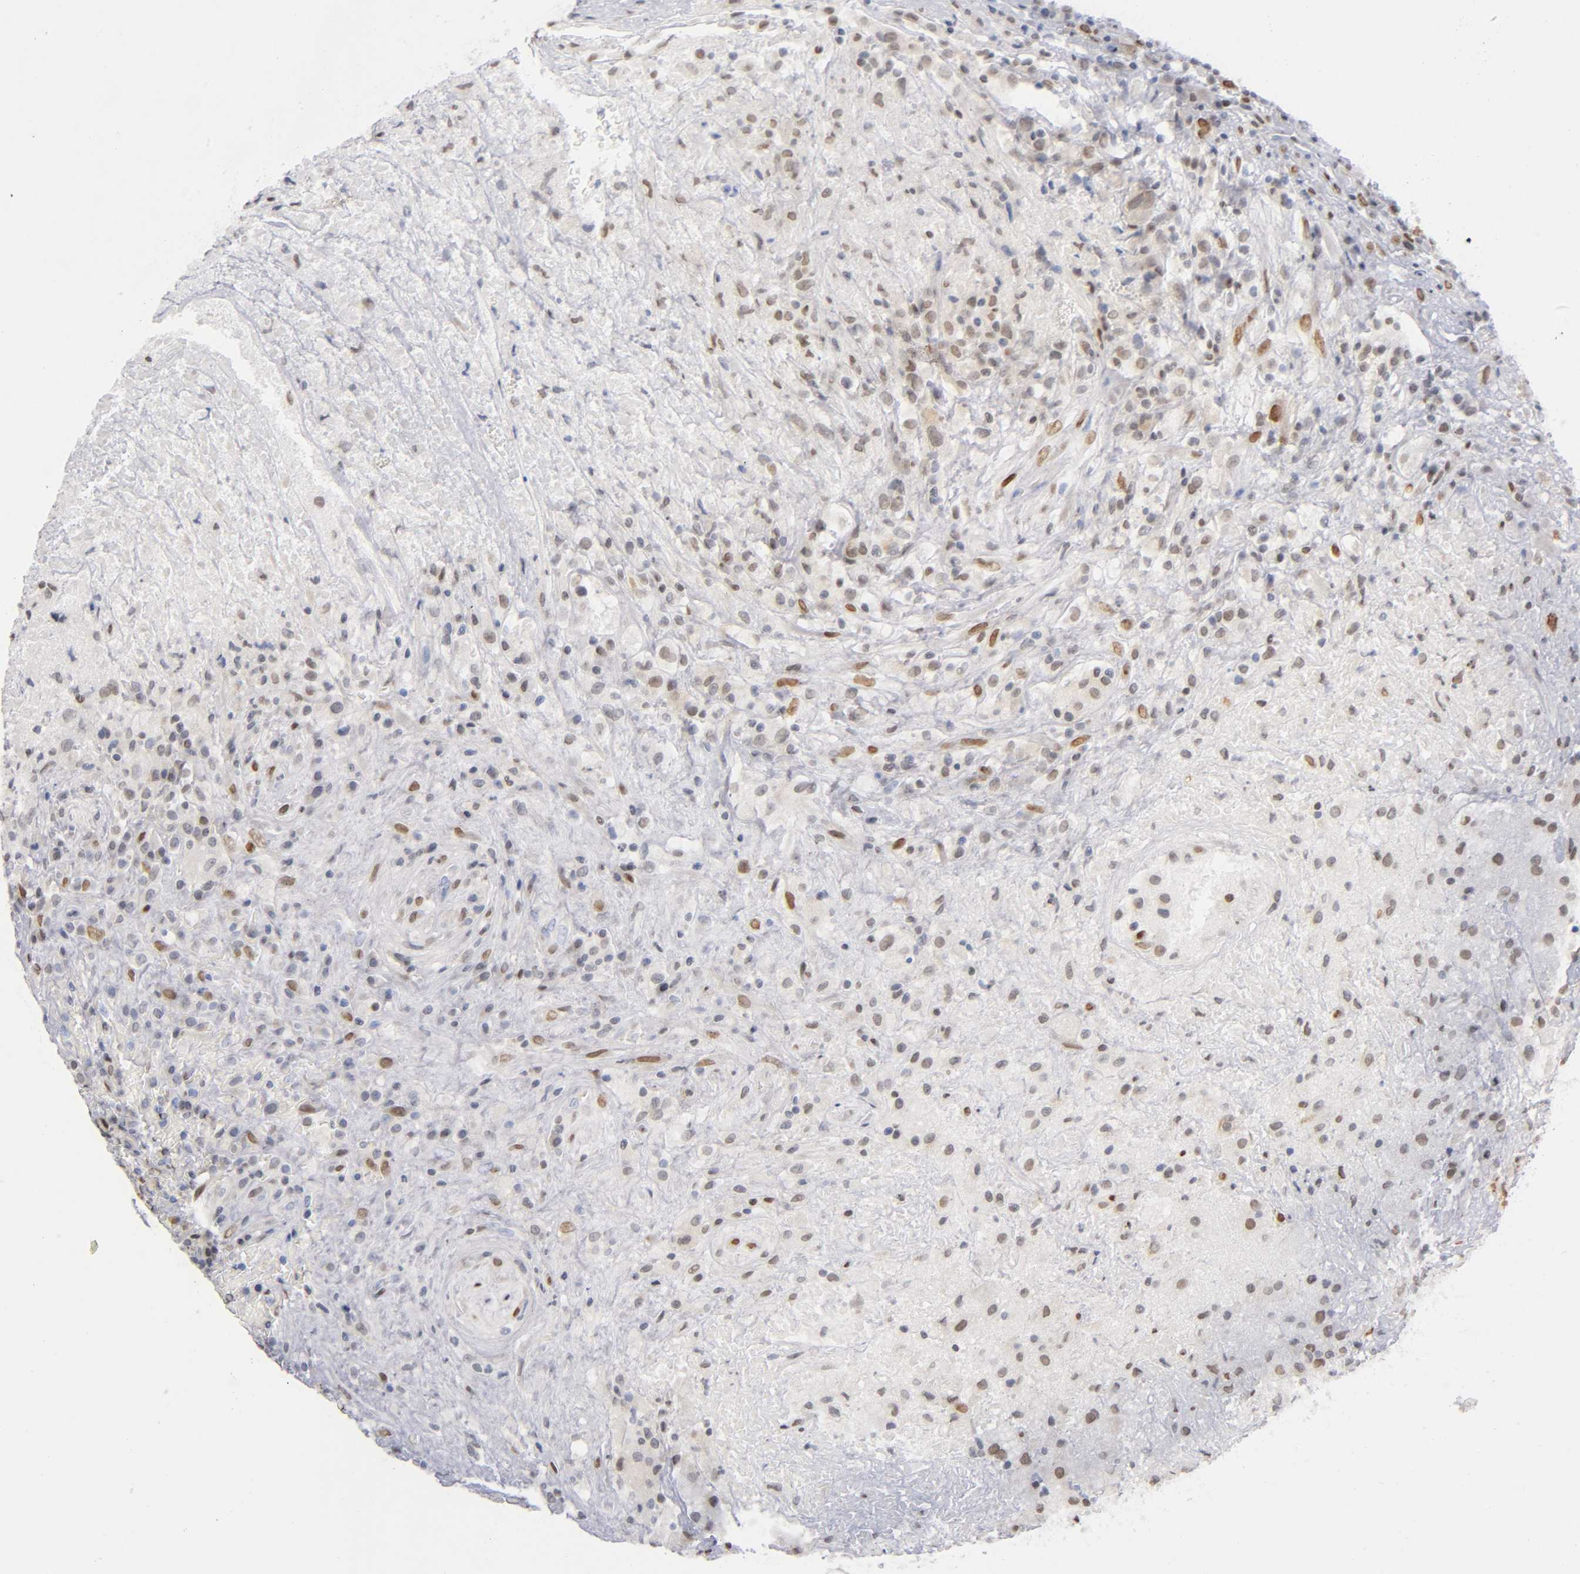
{"staining": {"intensity": "weak", "quantity": "25%-75%", "location": "nuclear"}, "tissue": "testis cancer", "cell_type": "Tumor cells", "image_type": "cancer", "snomed": [{"axis": "morphology", "description": "Necrosis, NOS"}, {"axis": "morphology", "description": "Carcinoma, Embryonal, NOS"}, {"axis": "topography", "description": "Testis"}], "caption": "IHC photomicrograph of neoplastic tissue: testis embryonal carcinoma stained using immunohistochemistry (IHC) displays low levels of weak protein expression localized specifically in the nuclear of tumor cells, appearing as a nuclear brown color.", "gene": "RUNX1", "patient": {"sex": "male", "age": 19}}